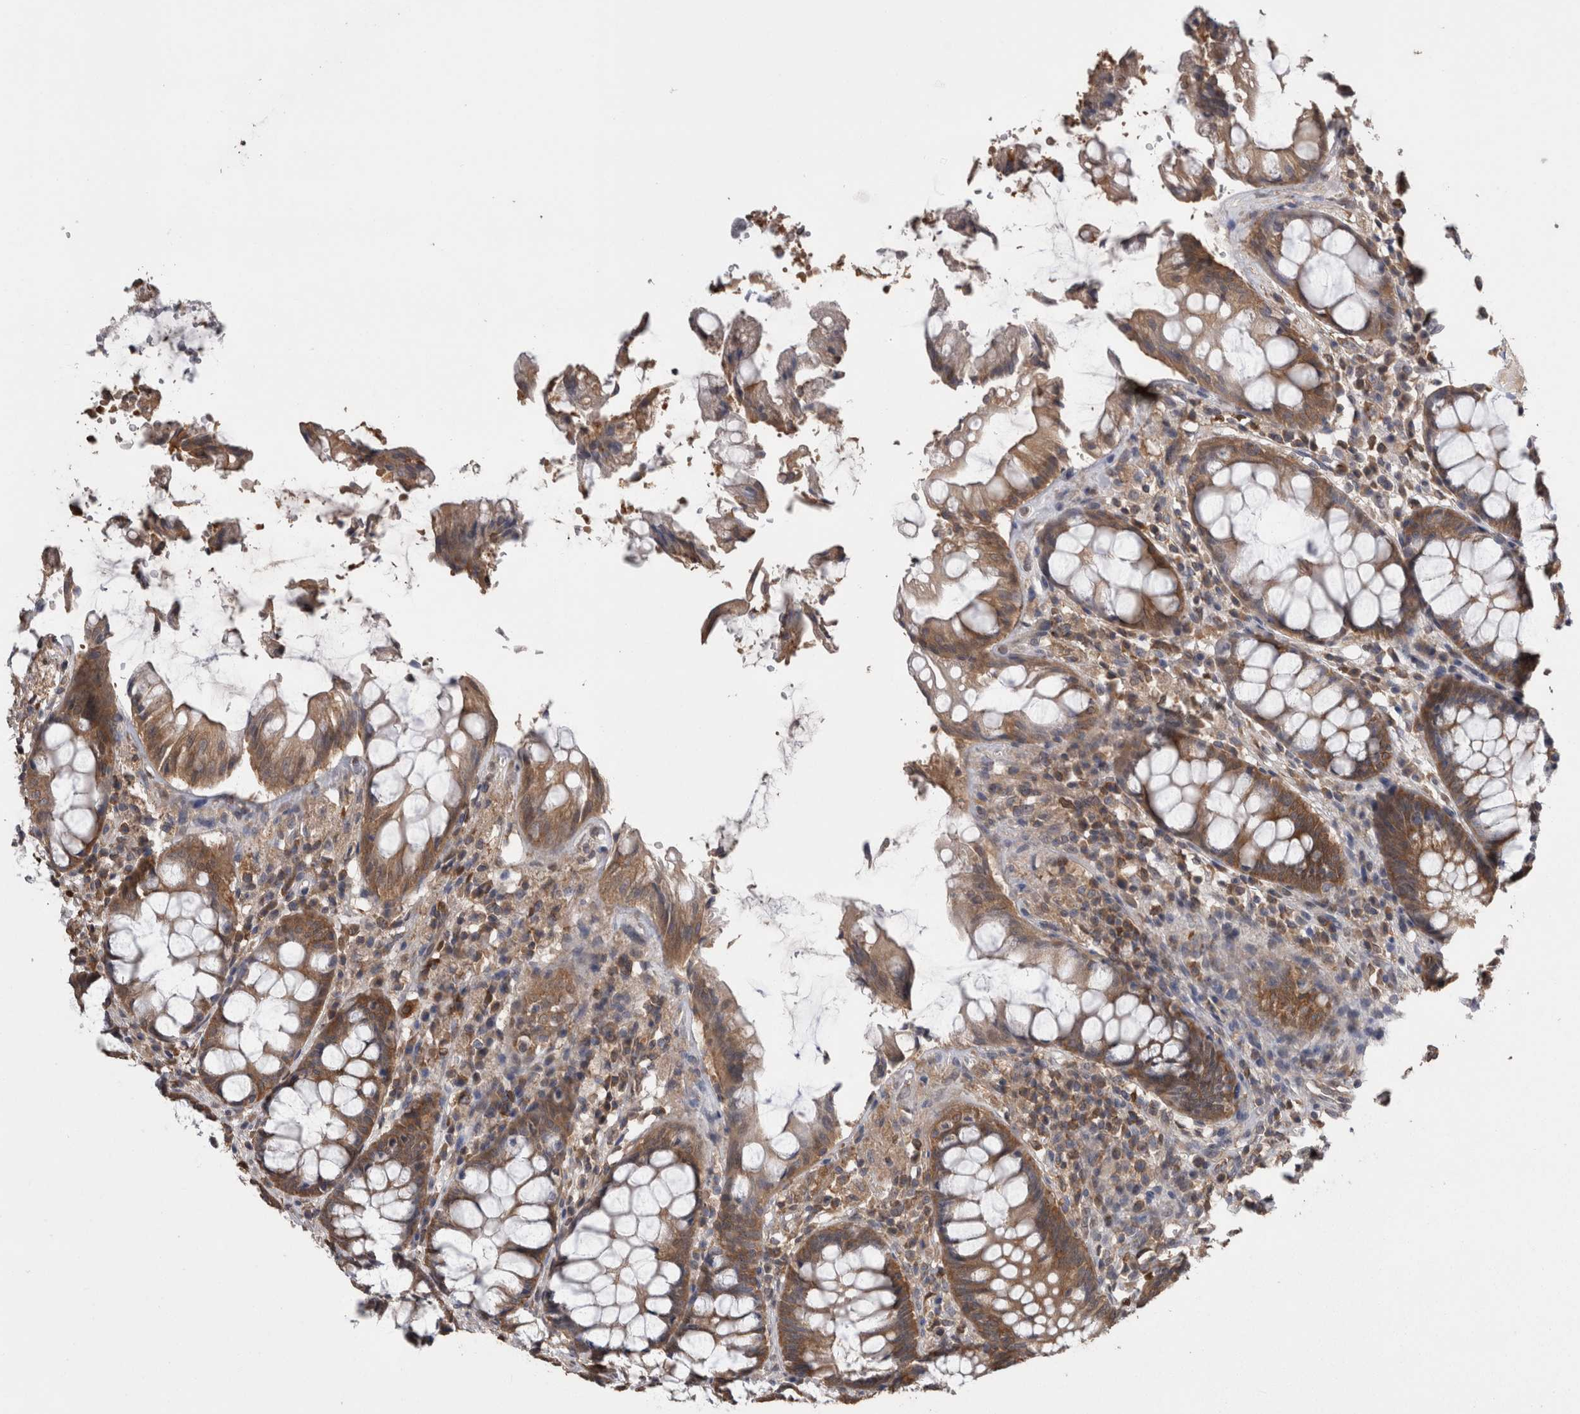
{"staining": {"intensity": "strong", "quantity": ">75%", "location": "cytoplasmic/membranous"}, "tissue": "rectum", "cell_type": "Glandular cells", "image_type": "normal", "snomed": [{"axis": "morphology", "description": "Normal tissue, NOS"}, {"axis": "topography", "description": "Rectum"}], "caption": "The photomicrograph displays immunohistochemical staining of normal rectum. There is strong cytoplasmic/membranous expression is present in approximately >75% of glandular cells.", "gene": "DDX6", "patient": {"sex": "male", "age": 64}}